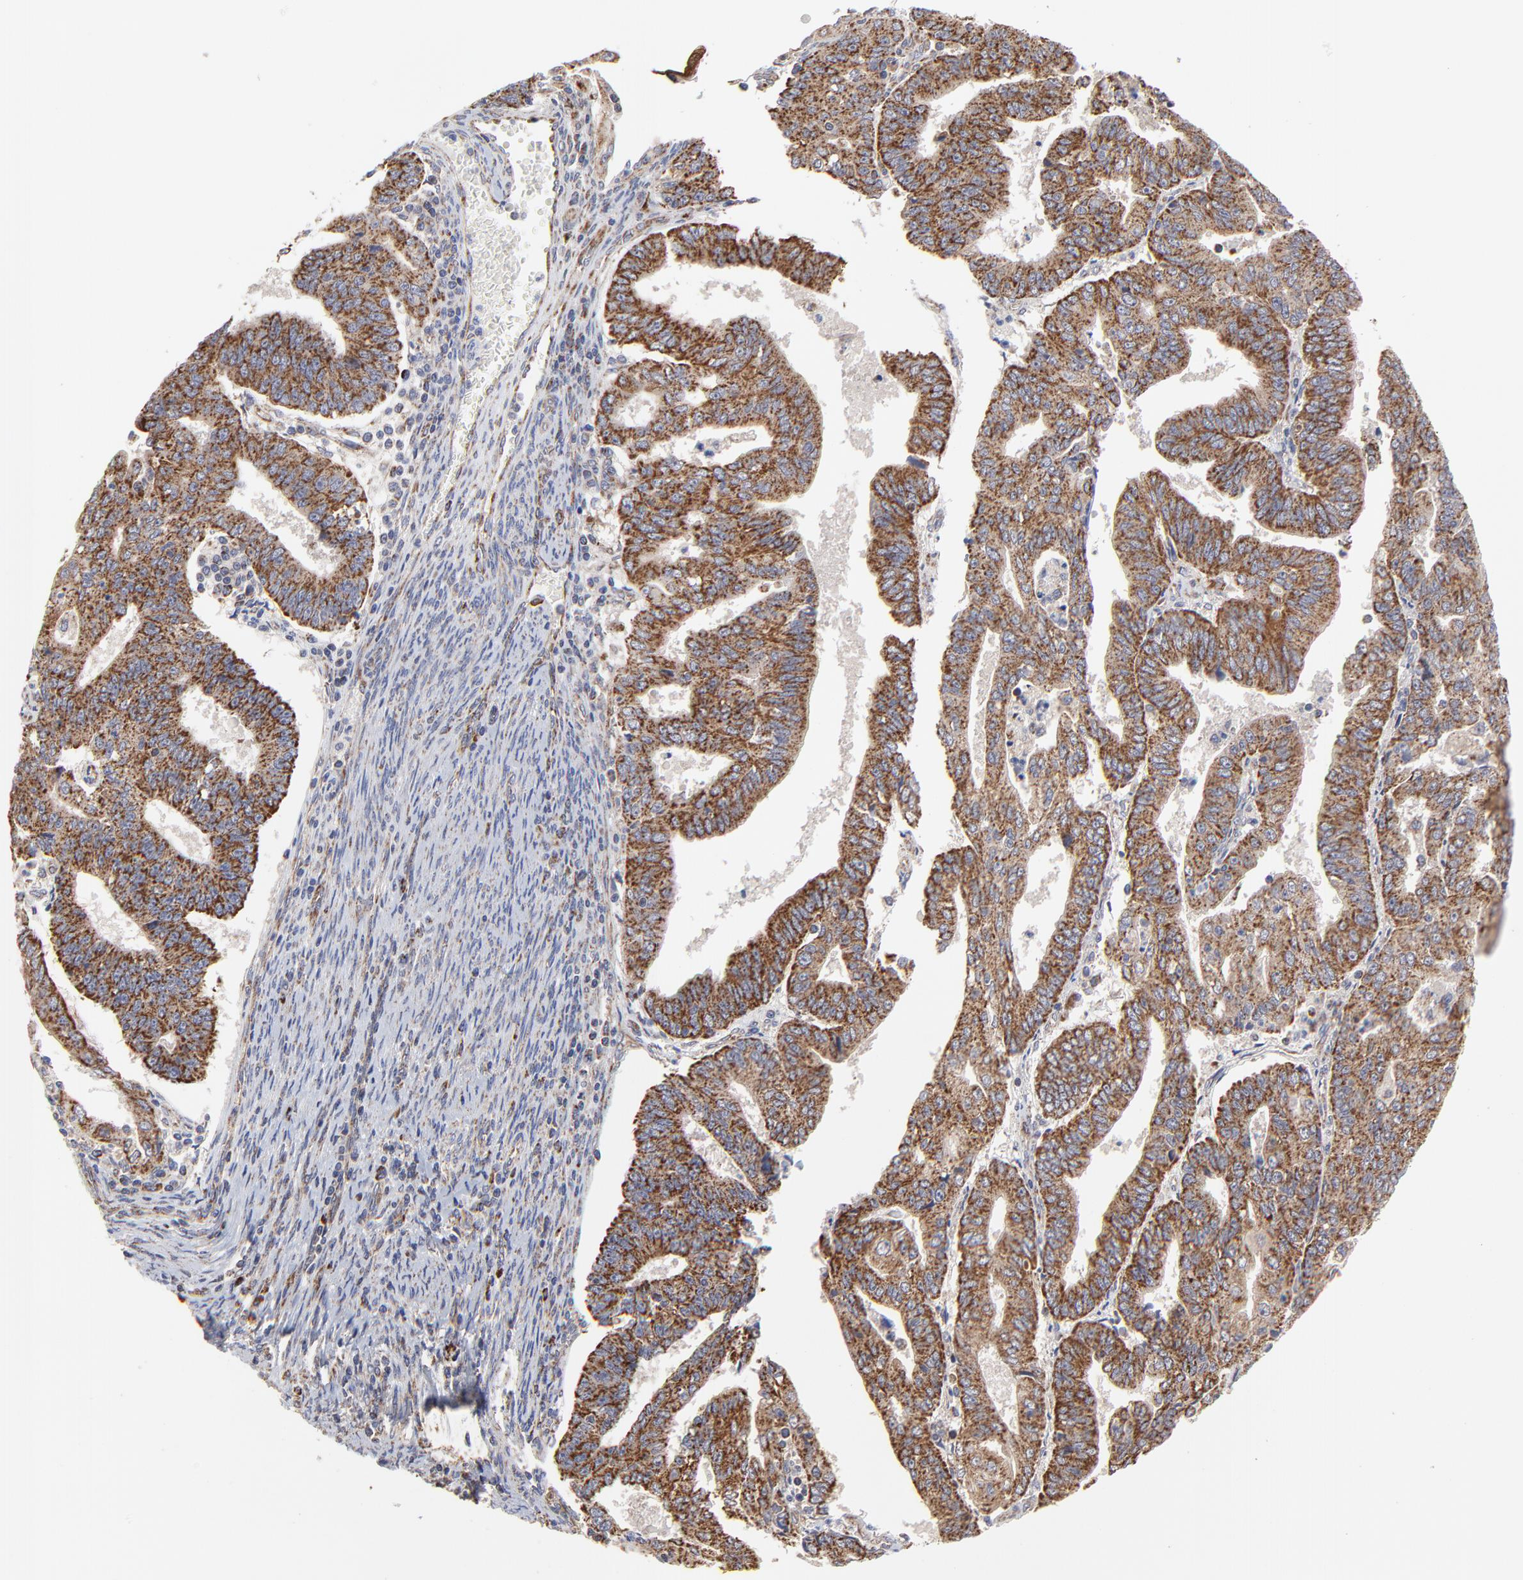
{"staining": {"intensity": "moderate", "quantity": ">75%", "location": "cytoplasmic/membranous"}, "tissue": "endometrial cancer", "cell_type": "Tumor cells", "image_type": "cancer", "snomed": [{"axis": "morphology", "description": "Adenocarcinoma, NOS"}, {"axis": "topography", "description": "Endometrium"}], "caption": "Moderate cytoplasmic/membranous expression for a protein is present in about >75% of tumor cells of endometrial cancer using immunohistochemistry (IHC).", "gene": "ZNF550", "patient": {"sex": "female", "age": 56}}